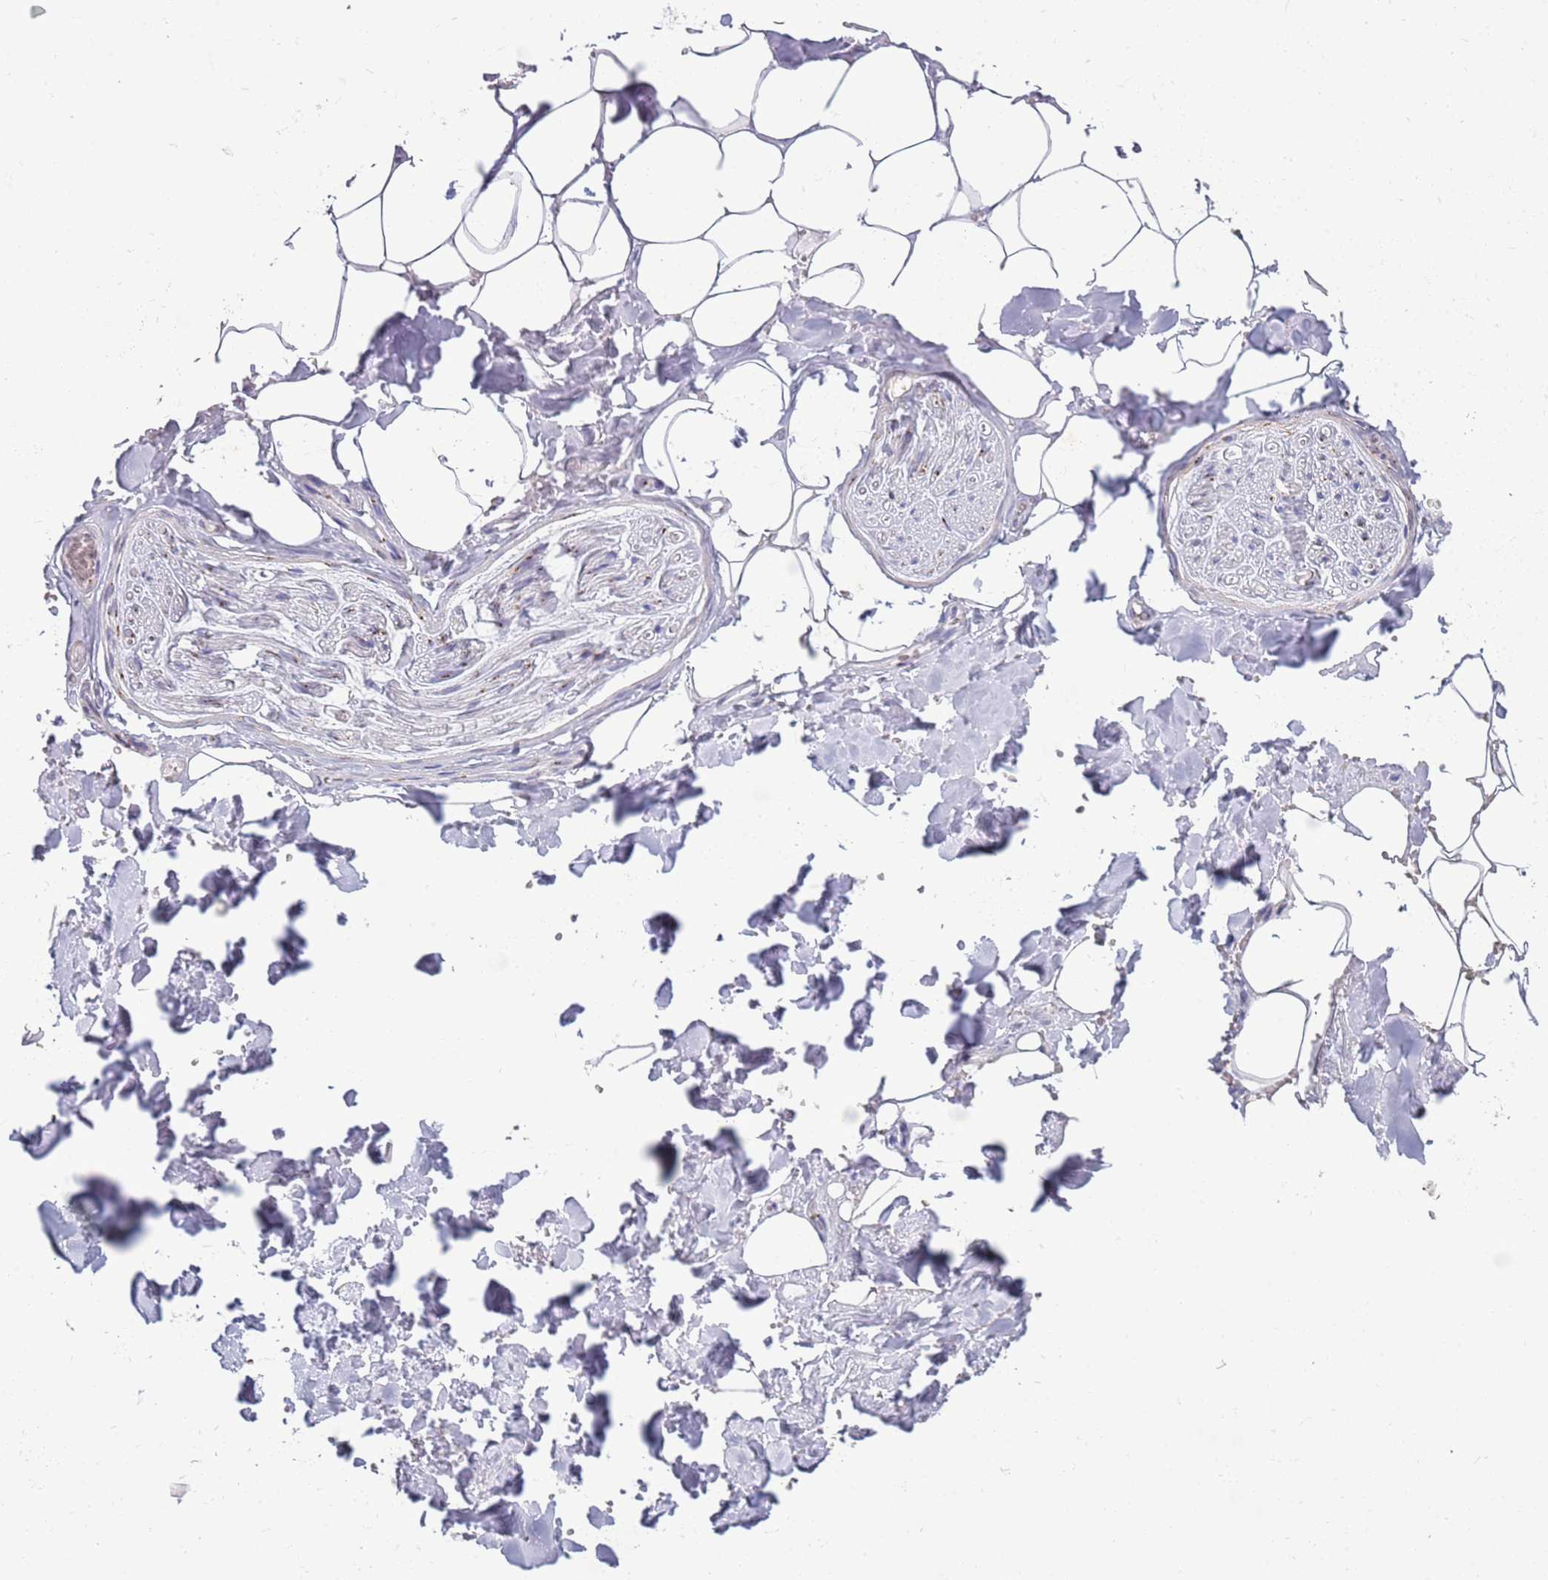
{"staining": {"intensity": "negative", "quantity": "none", "location": "none"}, "tissue": "adipose tissue", "cell_type": "Adipocytes", "image_type": "normal", "snomed": [{"axis": "morphology", "description": "Normal tissue, NOS"}, {"axis": "topography", "description": "Salivary gland"}, {"axis": "topography", "description": "Peripheral nerve tissue"}], "caption": "Immunohistochemistry photomicrograph of unremarkable adipose tissue: human adipose tissue stained with DAB exhibits no significant protein staining in adipocytes.", "gene": "ACSBG1", "patient": {"sex": "male", "age": 38}}